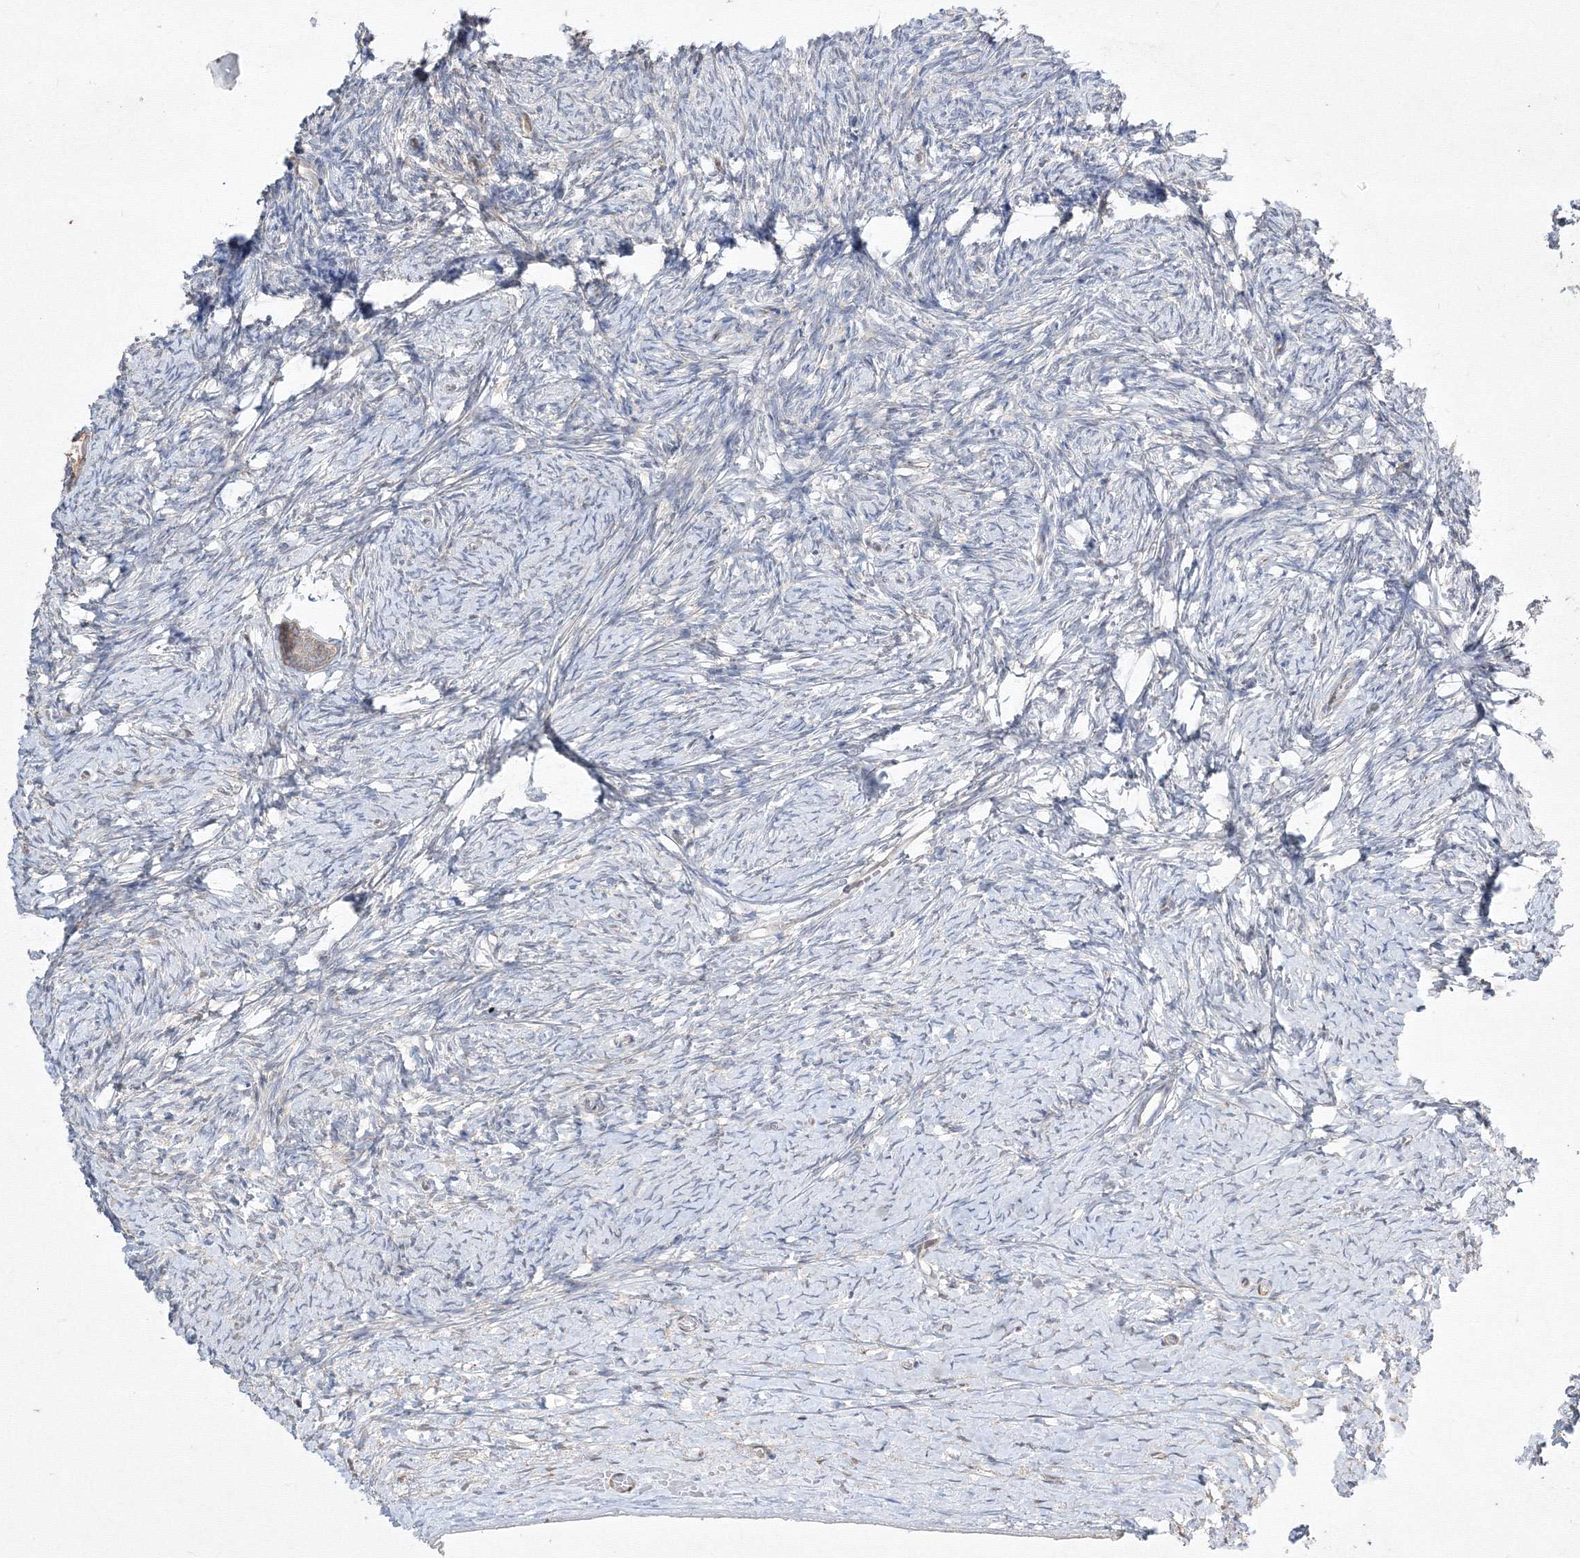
{"staining": {"intensity": "weak", "quantity": "25%-75%", "location": "cytoplasmic/membranous"}, "tissue": "ovary", "cell_type": "Follicle cells", "image_type": "normal", "snomed": [{"axis": "morphology", "description": "Normal tissue, NOS"}, {"axis": "morphology", "description": "Developmental malformation"}, {"axis": "topography", "description": "Ovary"}], "caption": "Human ovary stained with a protein marker shows weak staining in follicle cells.", "gene": "FBXL8", "patient": {"sex": "female", "age": 39}}